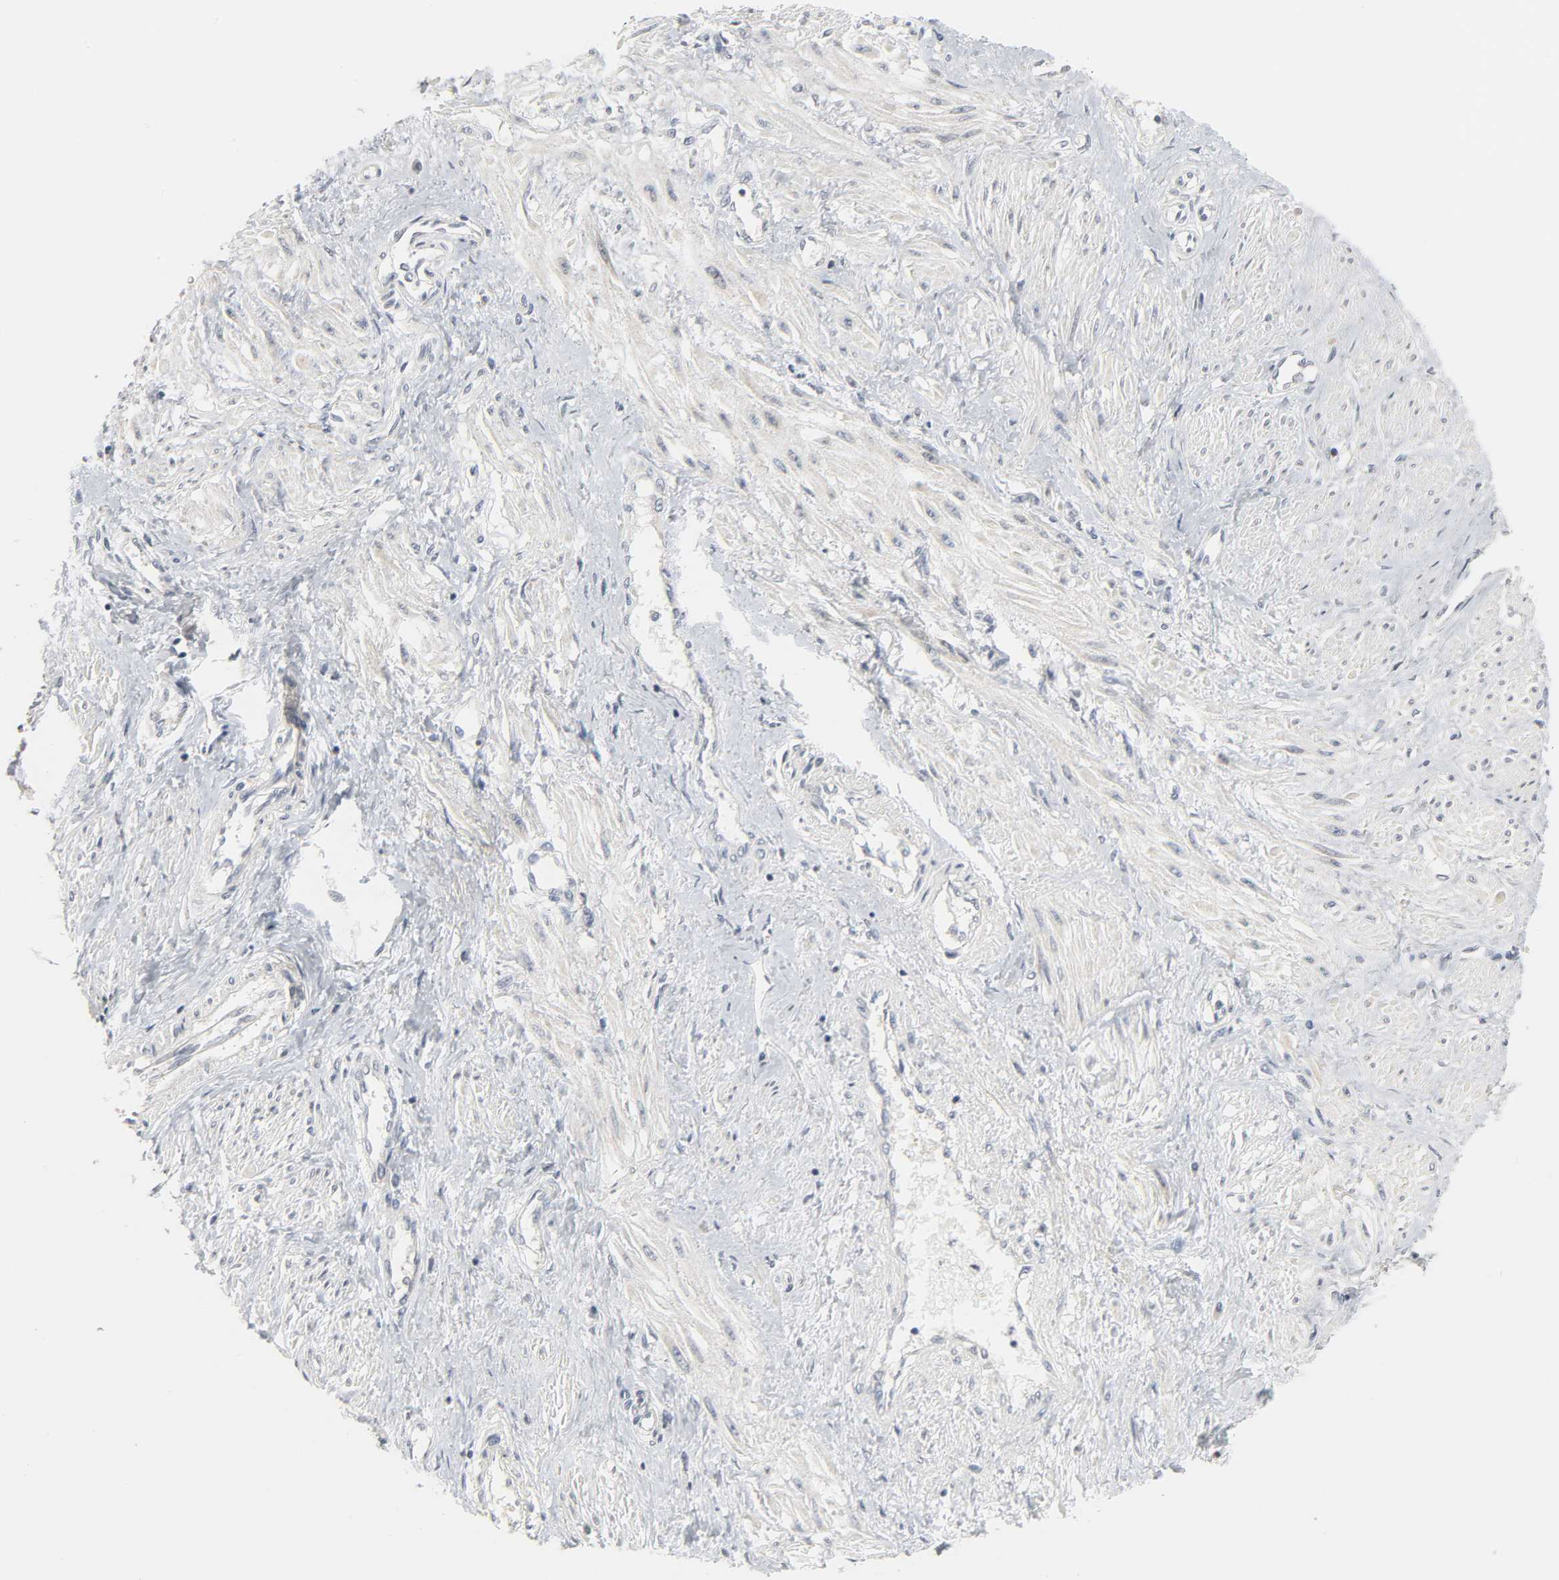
{"staining": {"intensity": "negative", "quantity": "none", "location": "none"}, "tissue": "smooth muscle", "cell_type": "Smooth muscle cells", "image_type": "normal", "snomed": [{"axis": "morphology", "description": "Normal tissue, NOS"}, {"axis": "topography", "description": "Smooth muscle"}, {"axis": "topography", "description": "Uterus"}], "caption": "The image displays no significant expression in smooth muscle cells of smooth muscle. (DAB (3,3'-diaminobenzidine) immunohistochemistry visualized using brightfield microscopy, high magnification).", "gene": "CLIP1", "patient": {"sex": "female", "age": 39}}